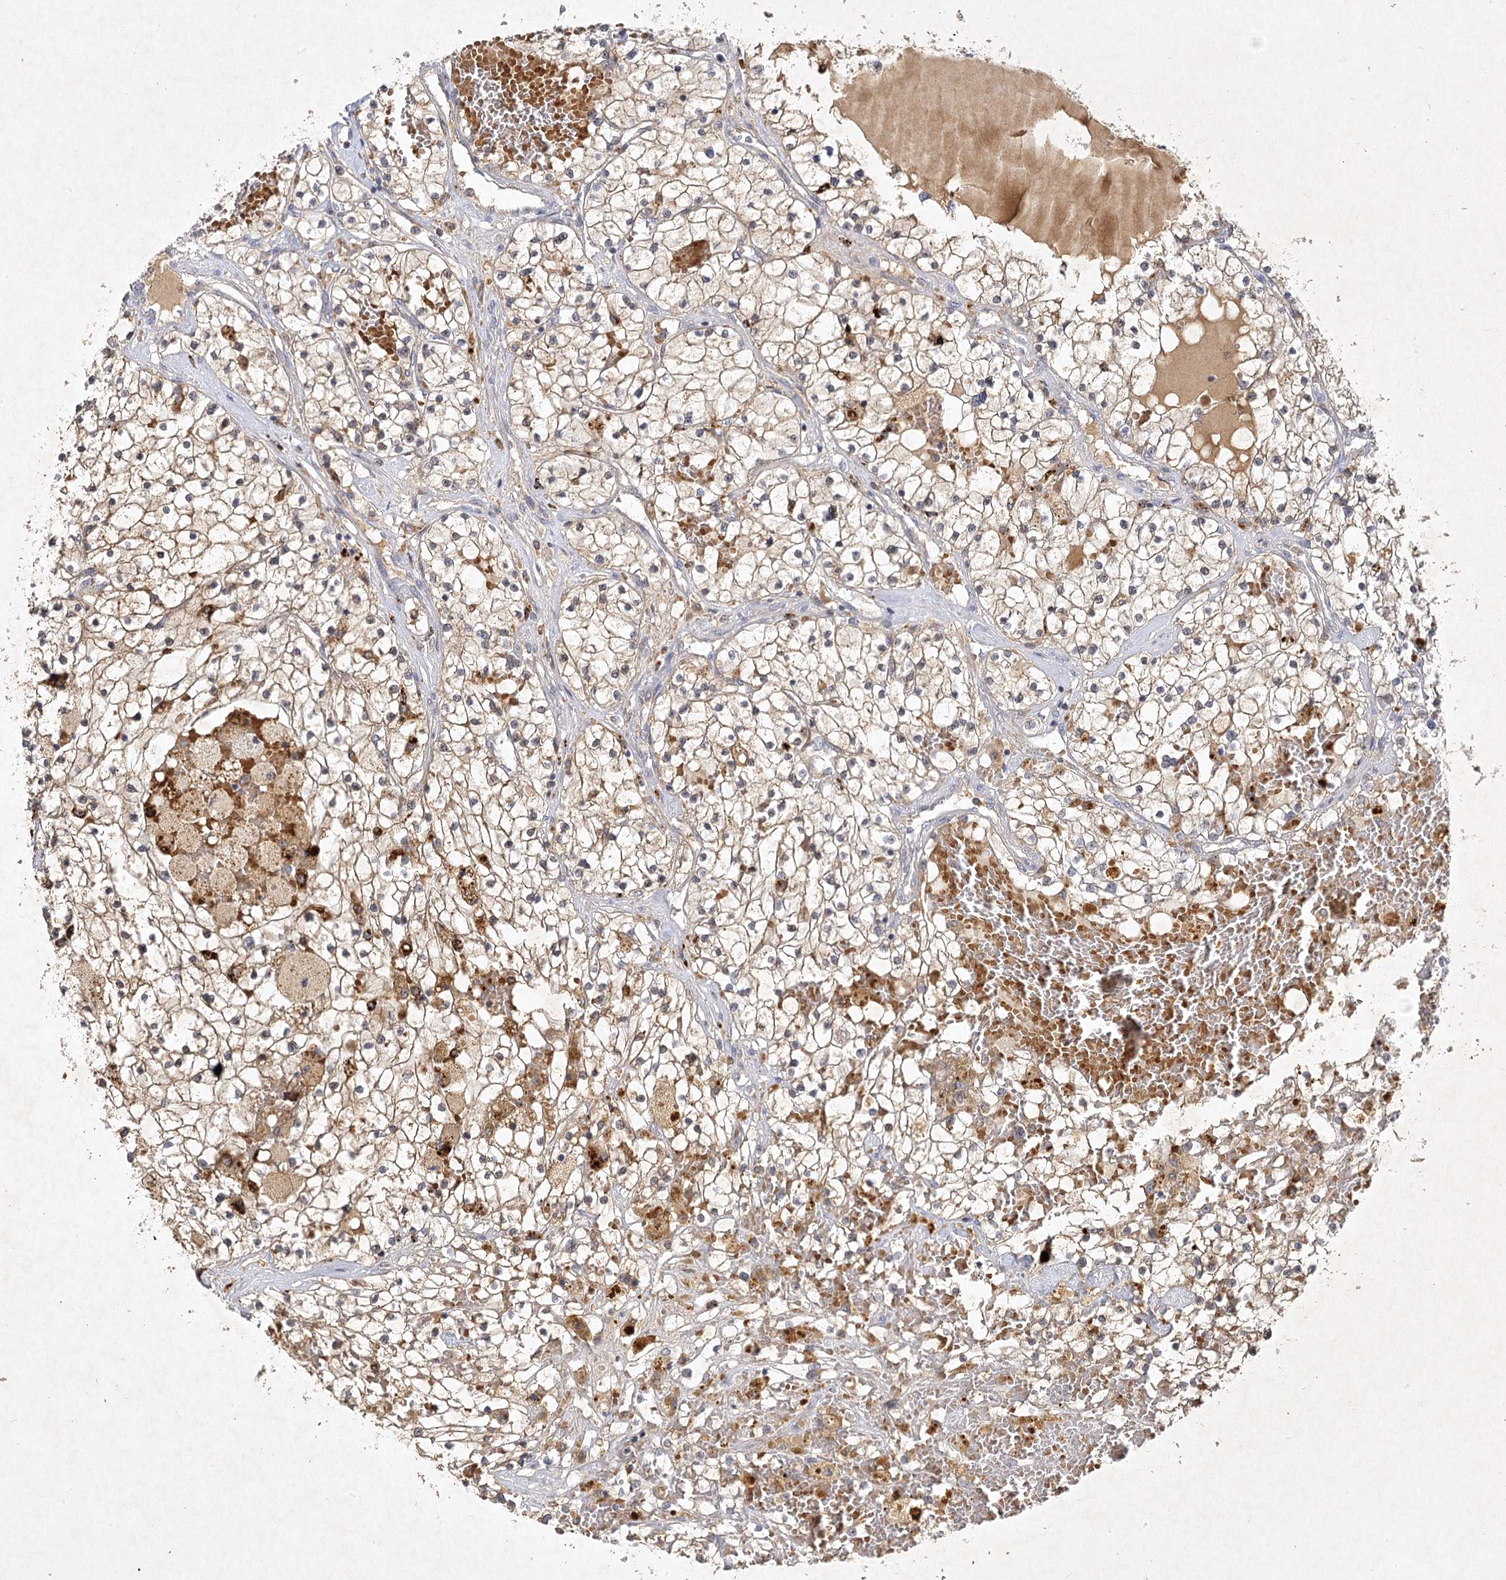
{"staining": {"intensity": "moderate", "quantity": "25%-75%", "location": "cytoplasmic/membranous"}, "tissue": "renal cancer", "cell_type": "Tumor cells", "image_type": "cancer", "snomed": [{"axis": "morphology", "description": "Normal tissue, NOS"}, {"axis": "morphology", "description": "Adenocarcinoma, NOS"}, {"axis": "topography", "description": "Kidney"}], "caption": "Immunohistochemical staining of human renal cancer (adenocarcinoma) shows medium levels of moderate cytoplasmic/membranous protein staining in approximately 25%-75% of tumor cells. (IHC, brightfield microscopy, high magnification).", "gene": "PYROXD2", "patient": {"sex": "male", "age": 68}}